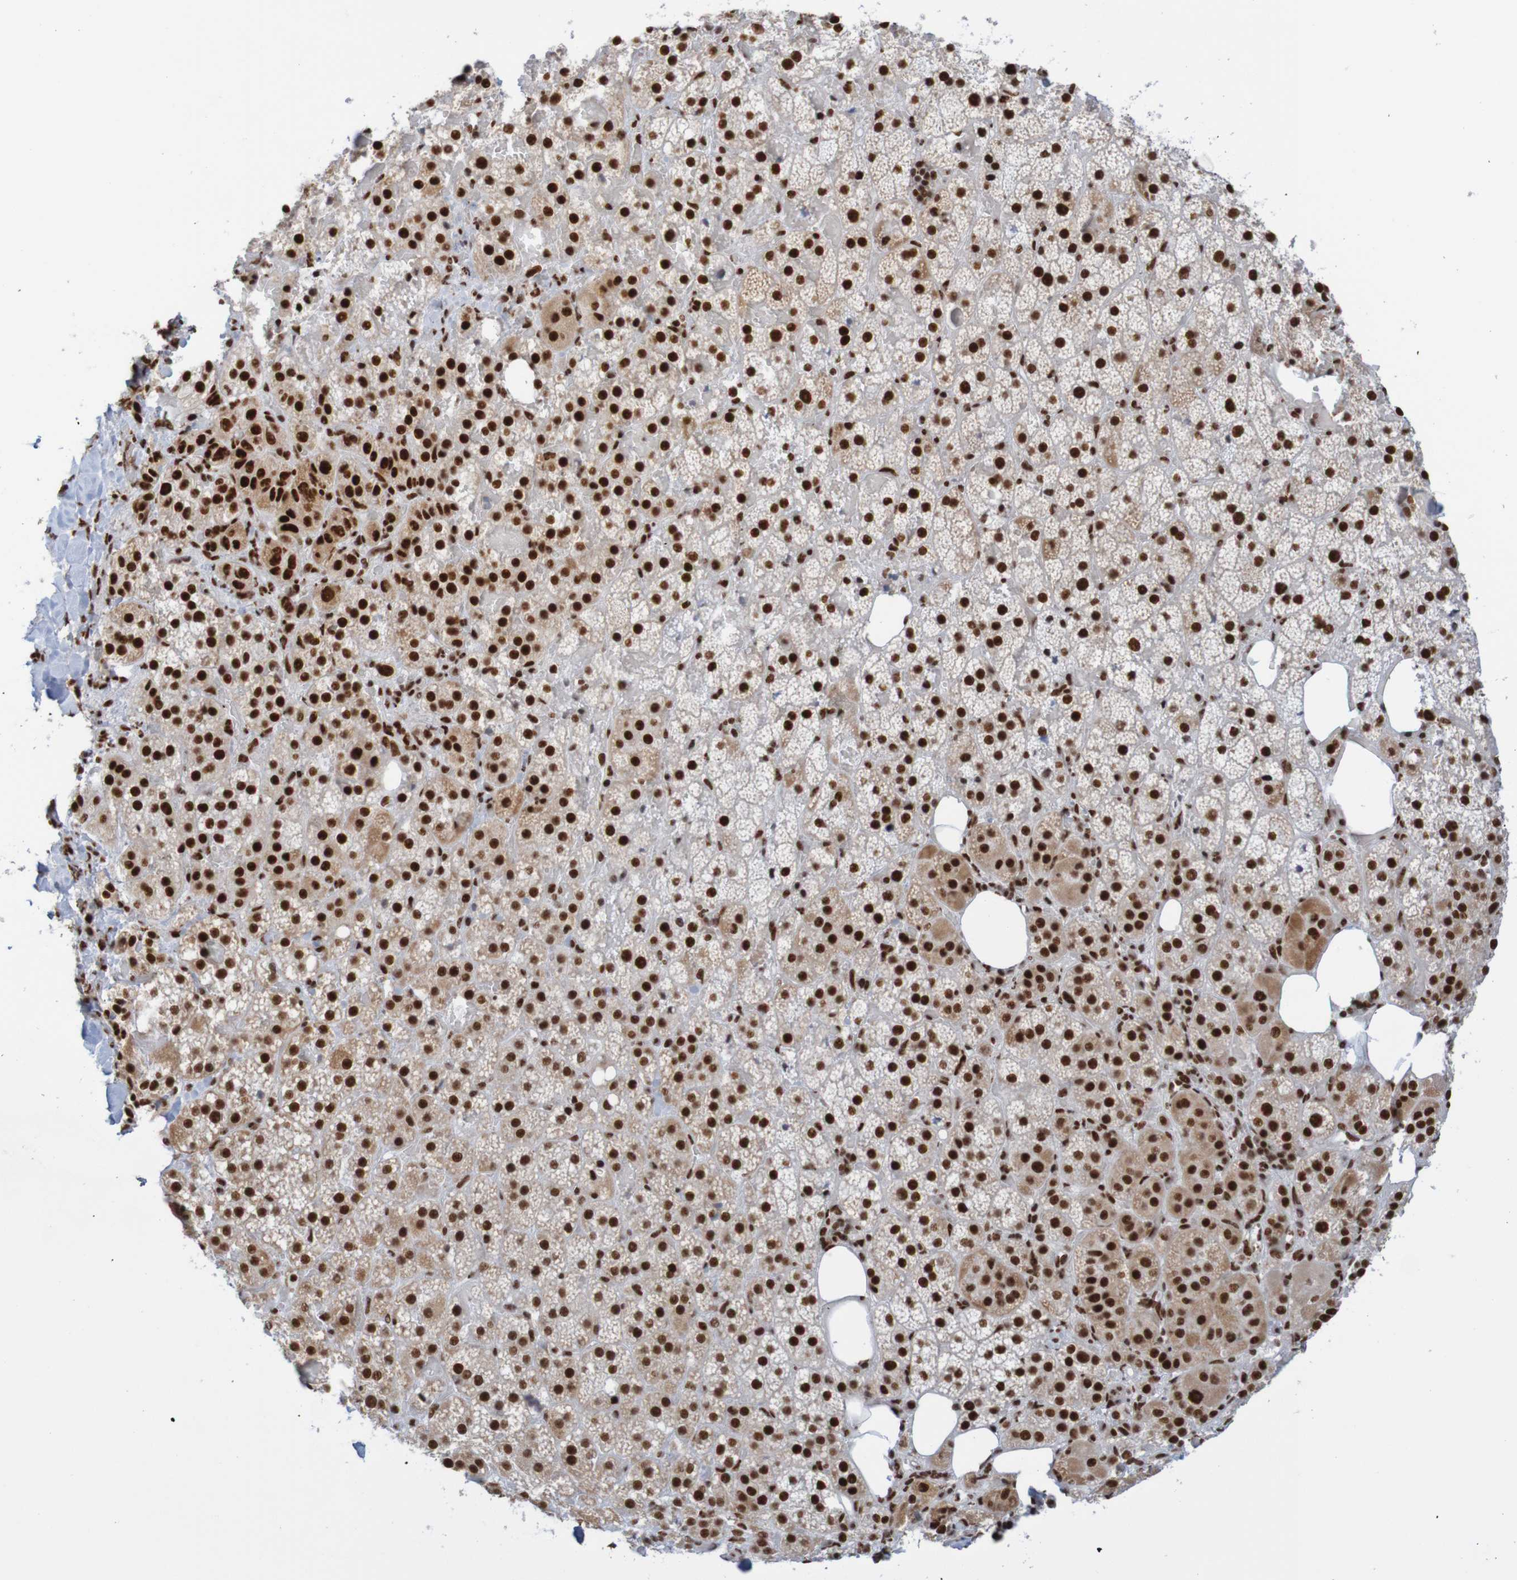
{"staining": {"intensity": "strong", "quantity": ">75%", "location": "nuclear"}, "tissue": "adrenal gland", "cell_type": "Glandular cells", "image_type": "normal", "snomed": [{"axis": "morphology", "description": "Normal tissue, NOS"}, {"axis": "topography", "description": "Adrenal gland"}], "caption": "Protein expression analysis of unremarkable human adrenal gland reveals strong nuclear expression in about >75% of glandular cells. Ihc stains the protein of interest in brown and the nuclei are stained blue.", "gene": "THRAP3", "patient": {"sex": "female", "age": 59}}